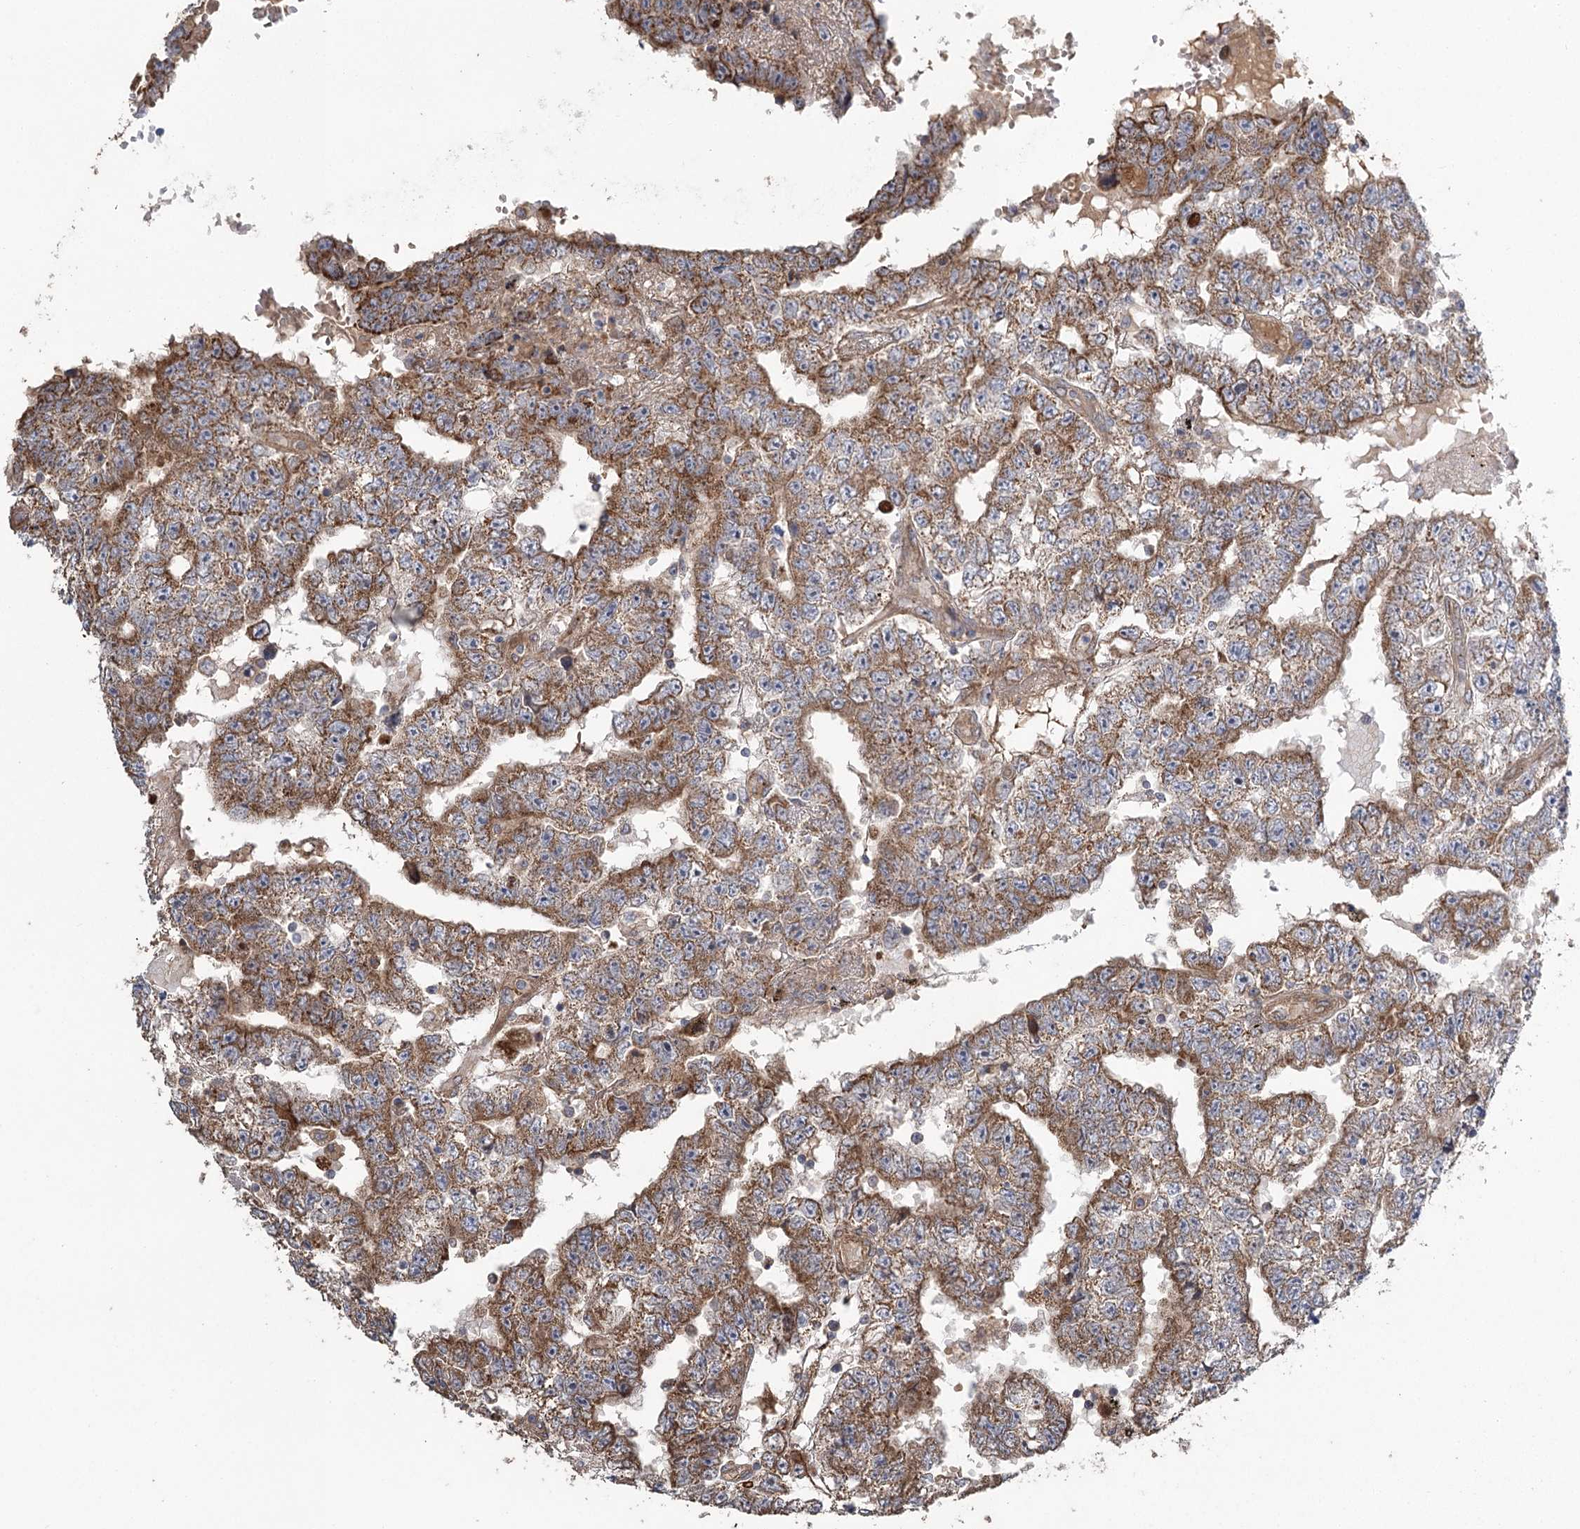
{"staining": {"intensity": "strong", "quantity": ">75%", "location": "cytoplasmic/membranous"}, "tissue": "testis cancer", "cell_type": "Tumor cells", "image_type": "cancer", "snomed": [{"axis": "morphology", "description": "Carcinoma, Embryonal, NOS"}, {"axis": "topography", "description": "Testis"}], "caption": "IHC (DAB) staining of testis cancer (embryonal carcinoma) shows strong cytoplasmic/membranous protein expression in approximately >75% of tumor cells.", "gene": "RWDD4", "patient": {"sex": "male", "age": 25}}